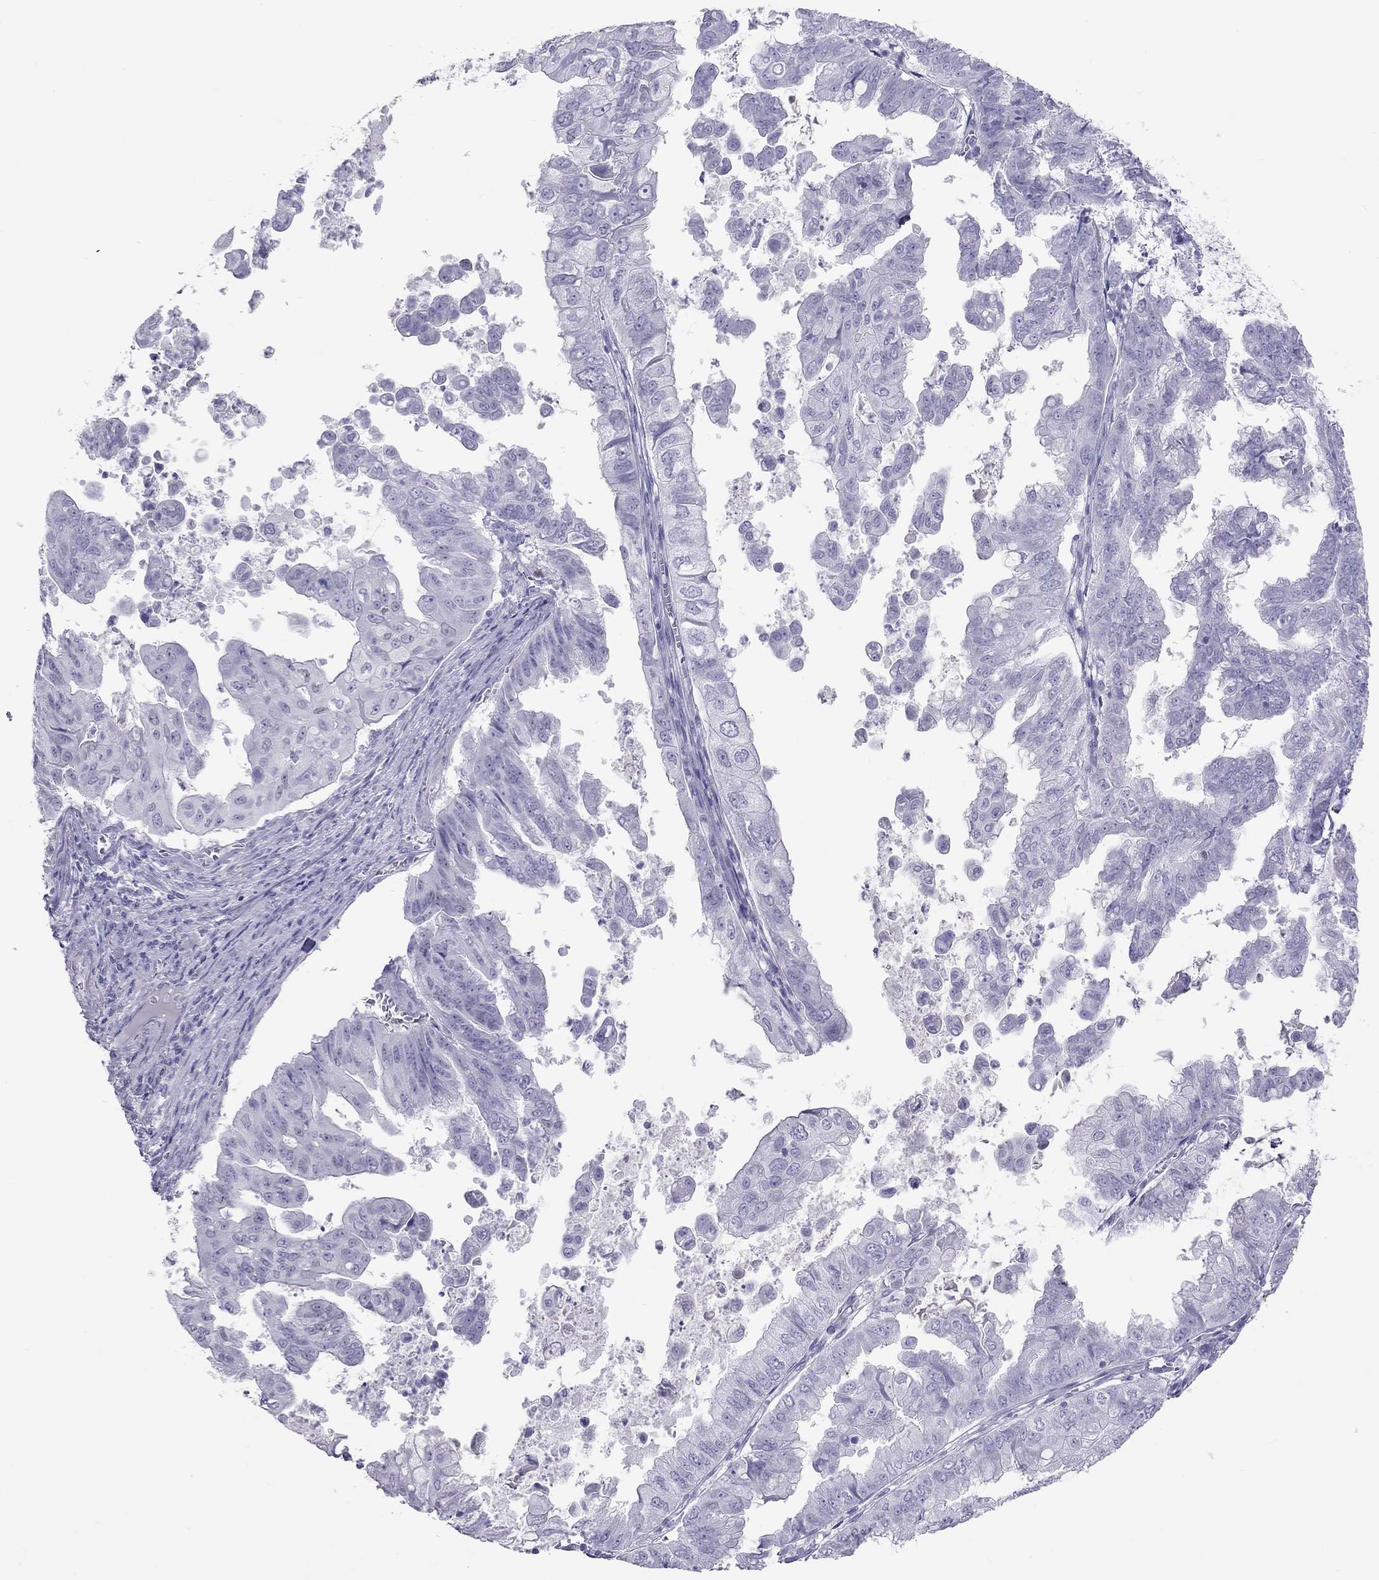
{"staining": {"intensity": "negative", "quantity": "none", "location": "none"}, "tissue": "stomach cancer", "cell_type": "Tumor cells", "image_type": "cancer", "snomed": [{"axis": "morphology", "description": "Adenocarcinoma, NOS"}, {"axis": "topography", "description": "Stomach, upper"}], "caption": "This photomicrograph is of stomach cancer (adenocarcinoma) stained with IHC to label a protein in brown with the nuclei are counter-stained blue. There is no staining in tumor cells. Nuclei are stained in blue.", "gene": "STAG3", "patient": {"sex": "male", "age": 80}}